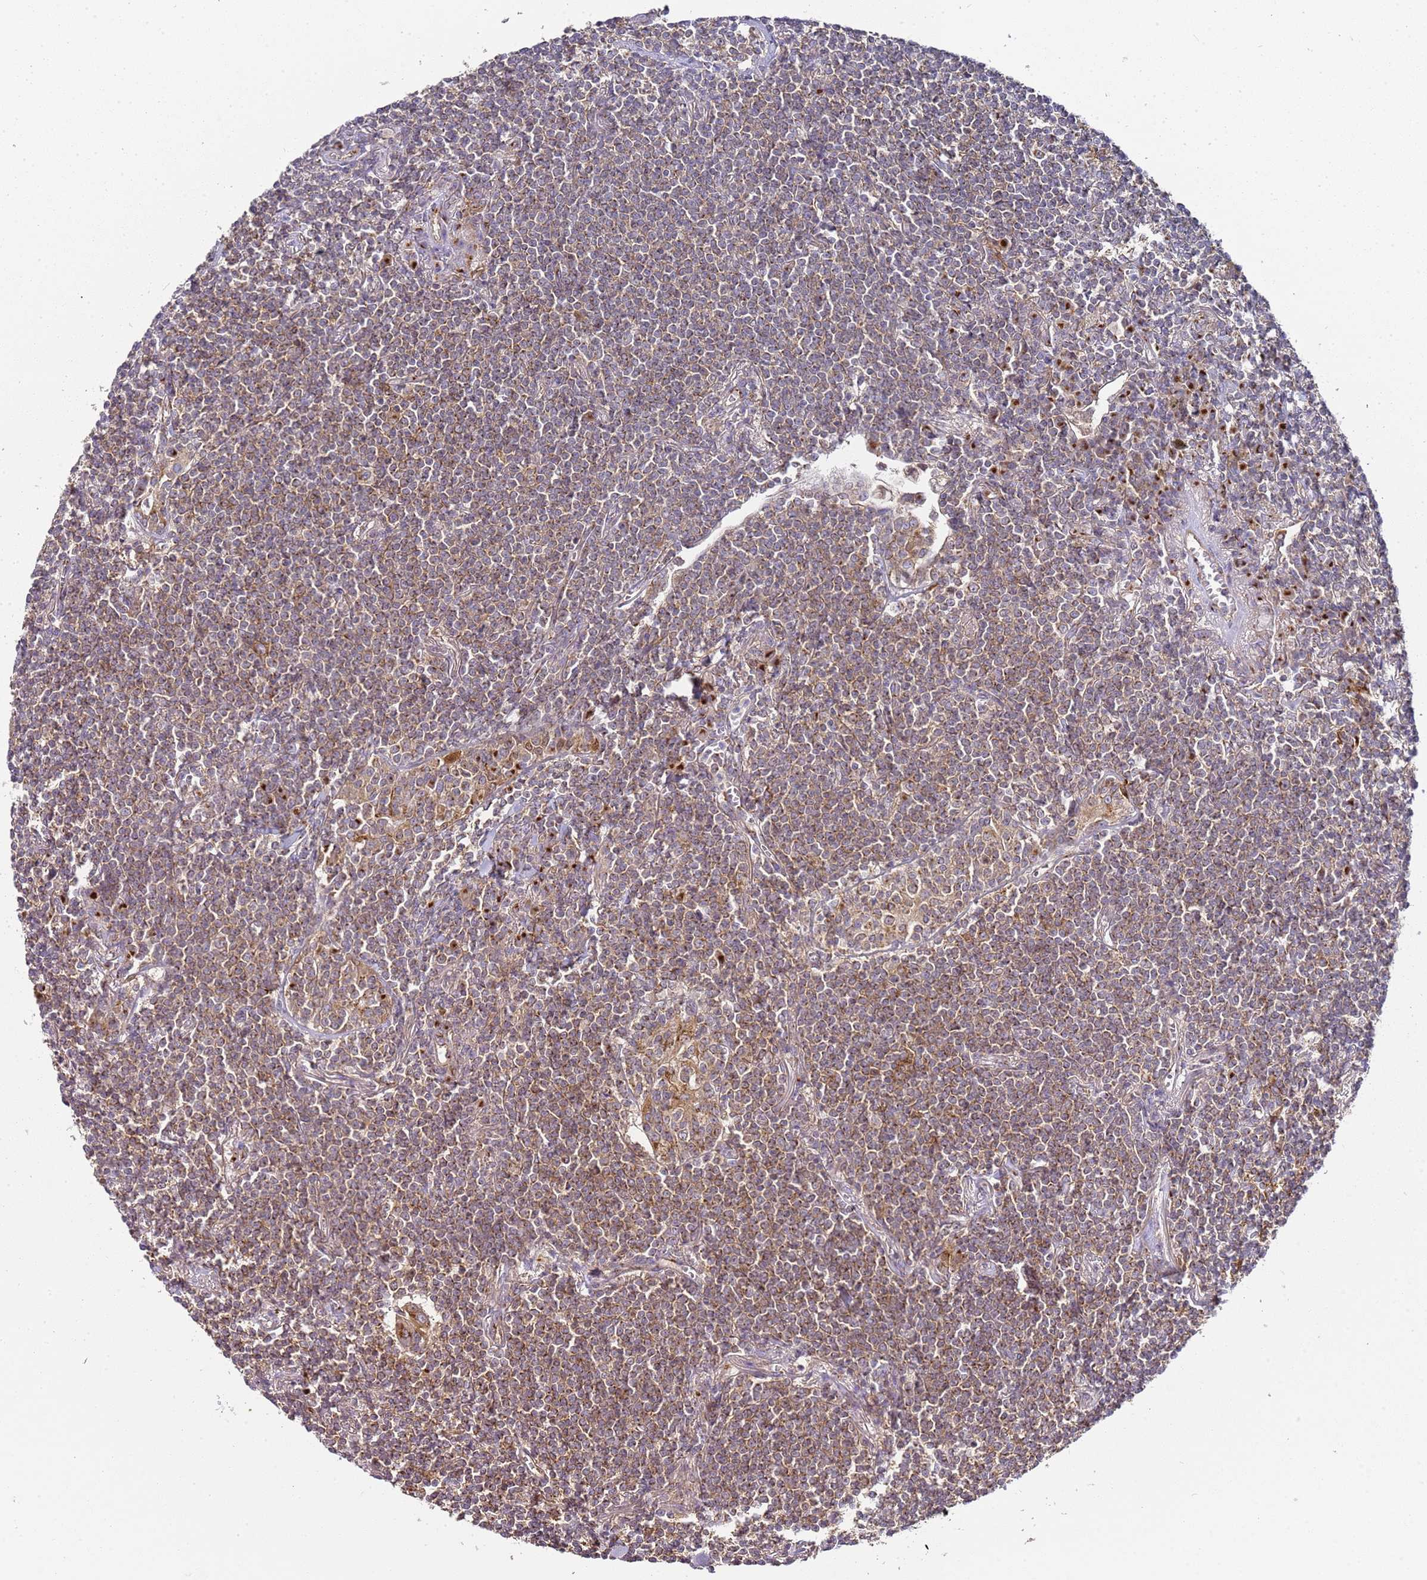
{"staining": {"intensity": "moderate", "quantity": "25%-75%", "location": "cytoplasmic/membranous"}, "tissue": "lymphoma", "cell_type": "Tumor cells", "image_type": "cancer", "snomed": [{"axis": "morphology", "description": "Malignant lymphoma, non-Hodgkin's type, Low grade"}, {"axis": "topography", "description": "Lung"}], "caption": "Malignant lymphoma, non-Hodgkin's type (low-grade) stained with a brown dye shows moderate cytoplasmic/membranous positive staining in about 25%-75% of tumor cells.", "gene": "MRPL49", "patient": {"sex": "female", "age": 71}}